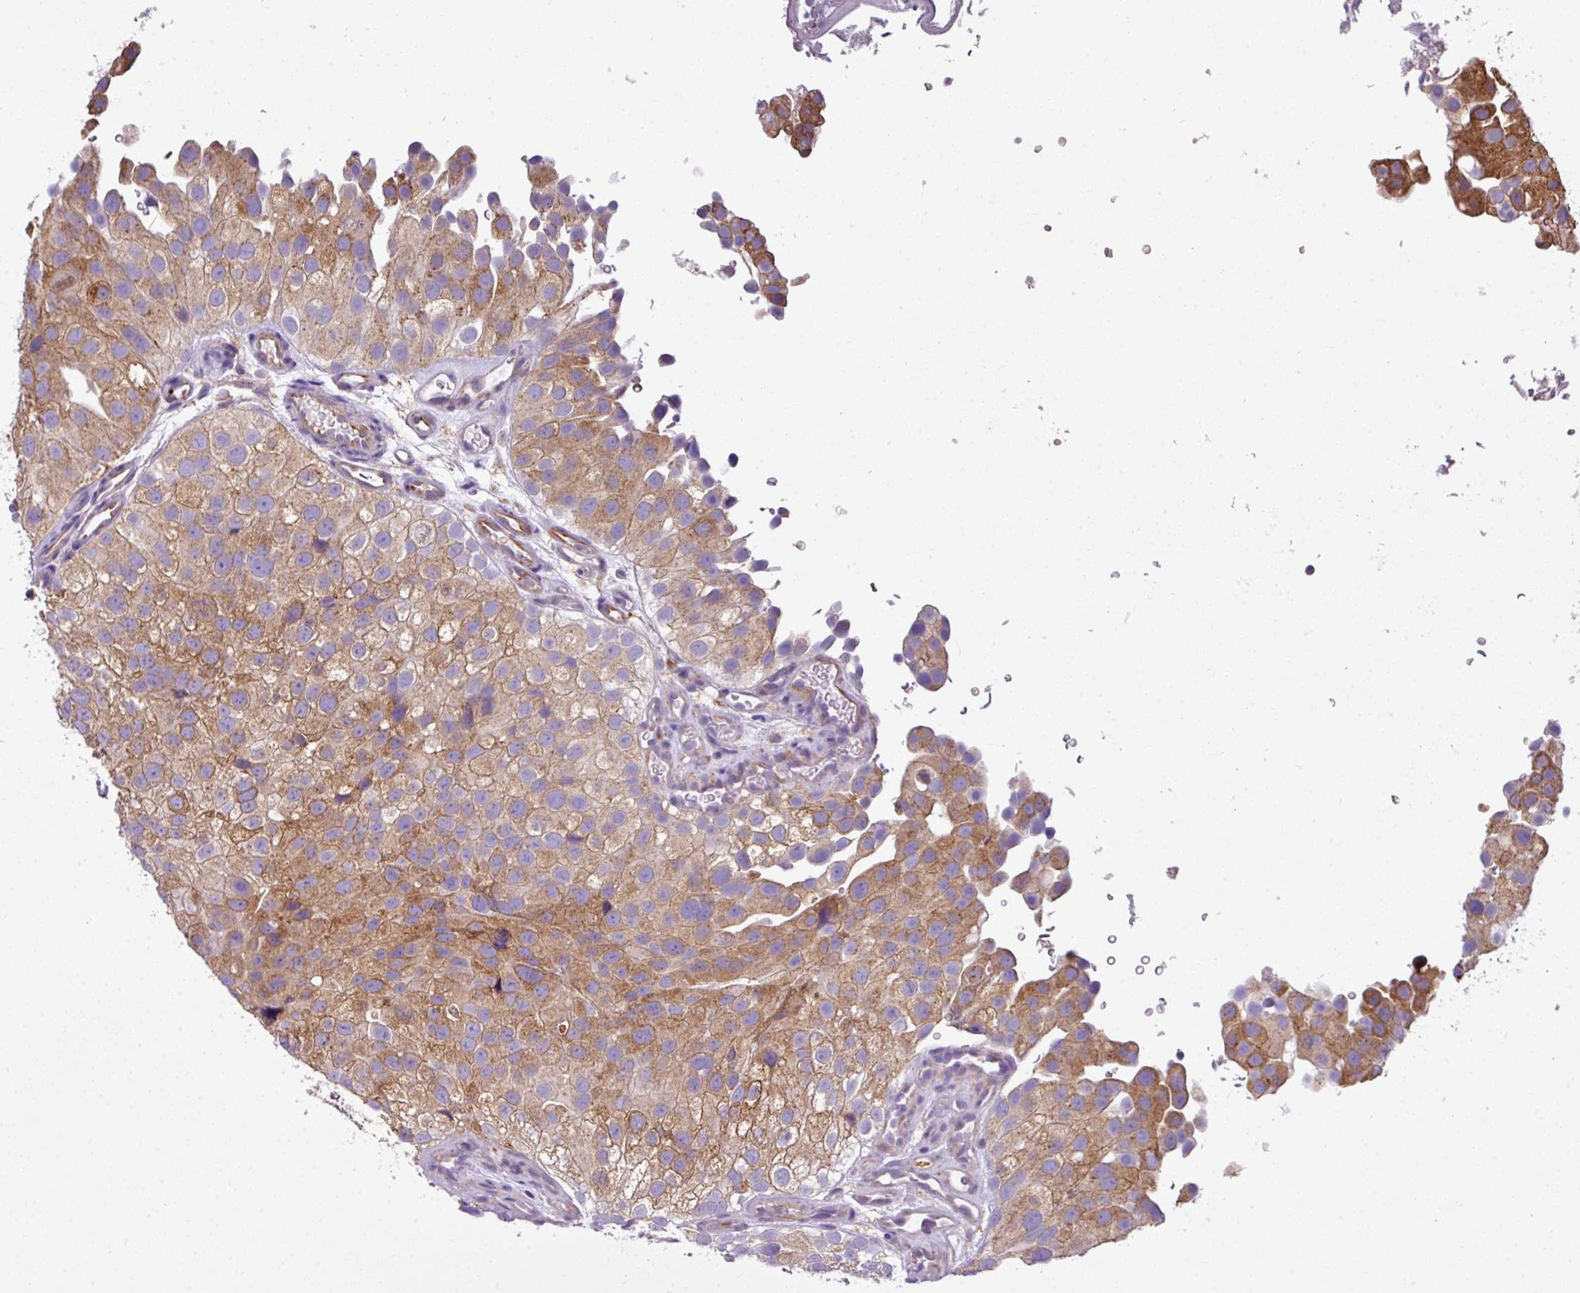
{"staining": {"intensity": "moderate", "quantity": "25%-75%", "location": "cytoplasmic/membranous"}, "tissue": "urothelial cancer", "cell_type": "Tumor cells", "image_type": "cancer", "snomed": [{"axis": "morphology", "description": "Urothelial carcinoma, Low grade"}, {"axis": "topography", "description": "Urinary bladder"}], "caption": "Immunohistochemical staining of urothelial cancer demonstrates moderate cytoplasmic/membranous protein staining in approximately 25%-75% of tumor cells.", "gene": "XNDC1N", "patient": {"sex": "male", "age": 78}}